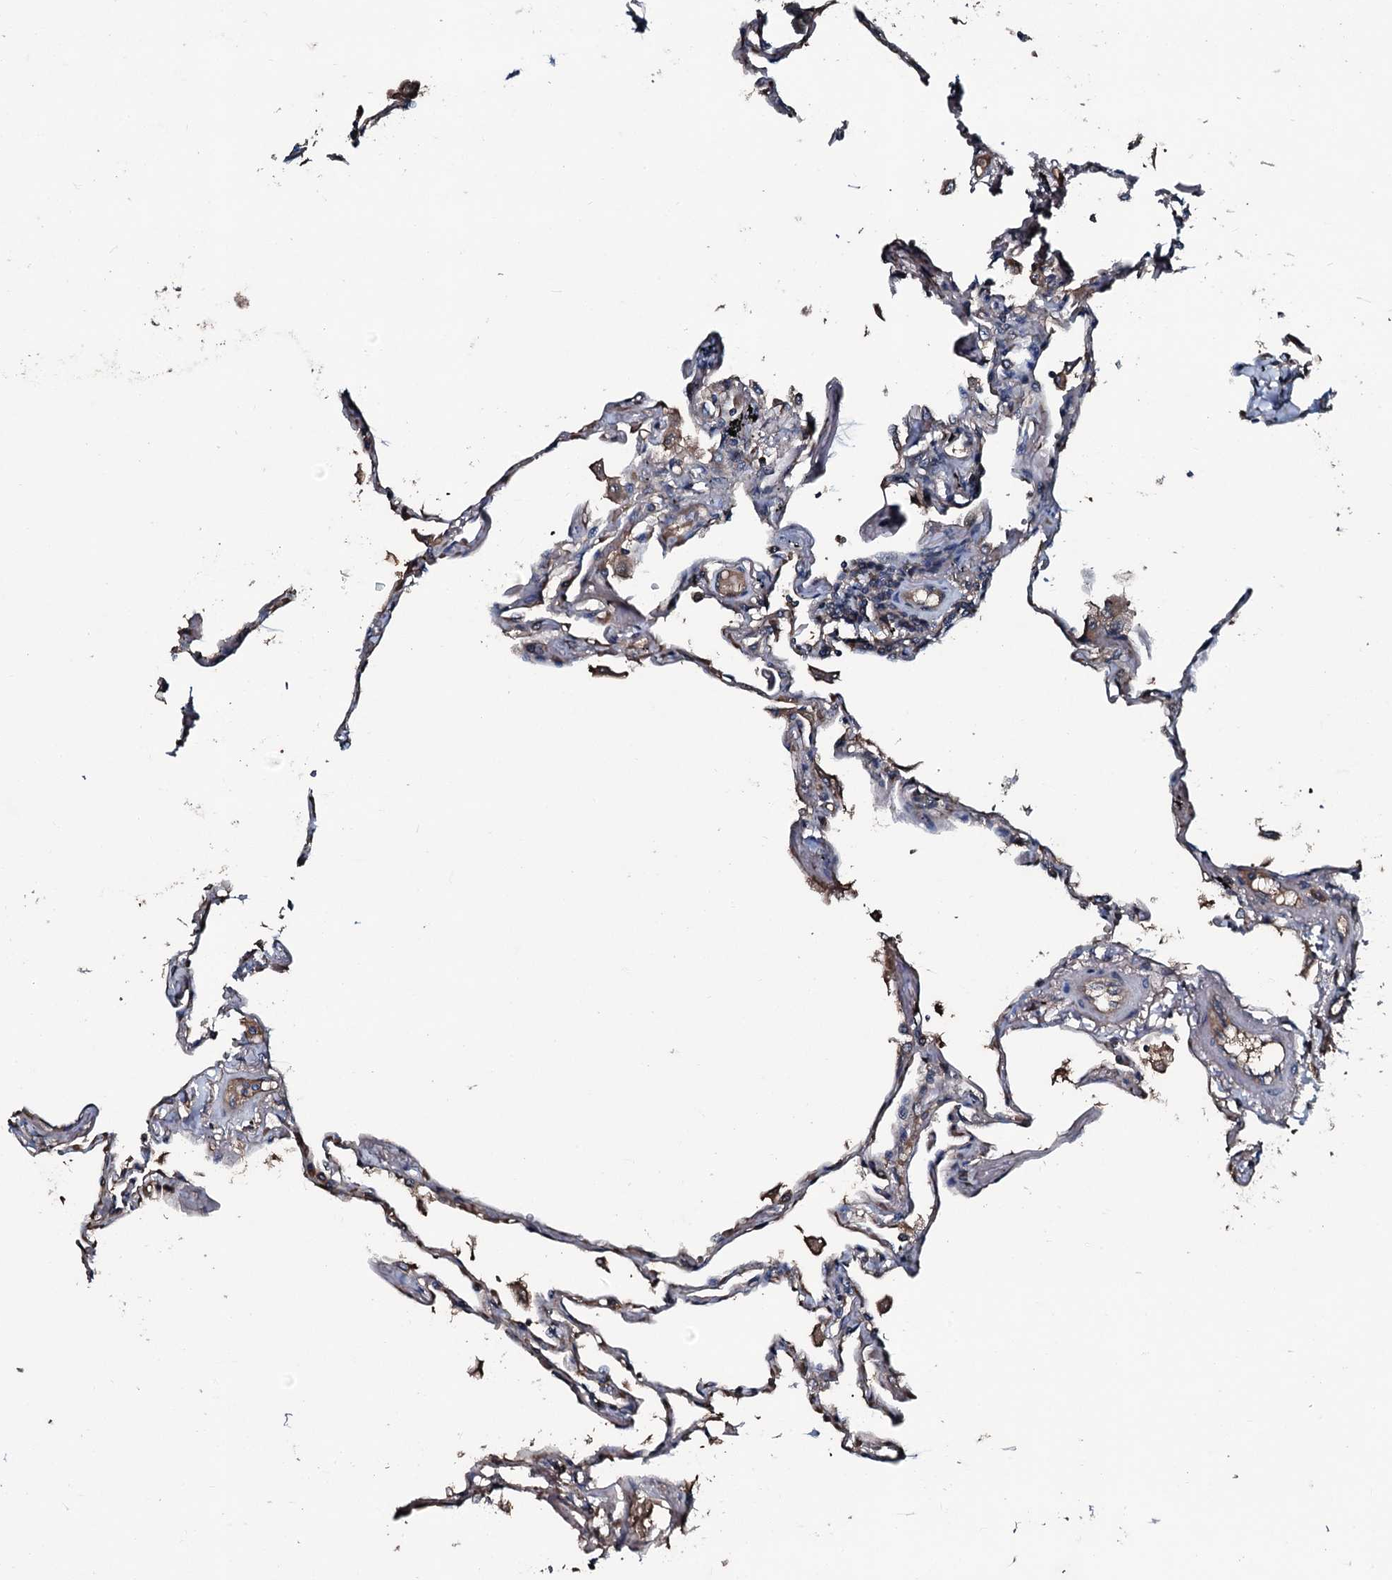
{"staining": {"intensity": "moderate", "quantity": "<25%", "location": "cytoplasmic/membranous"}, "tissue": "lung", "cell_type": "Alveolar cells", "image_type": "normal", "snomed": [{"axis": "morphology", "description": "Normal tissue, NOS"}, {"axis": "topography", "description": "Lung"}], "caption": "Immunohistochemical staining of unremarkable human lung shows moderate cytoplasmic/membranous protein expression in about <25% of alveolar cells.", "gene": "AARS1", "patient": {"sex": "female", "age": 67}}